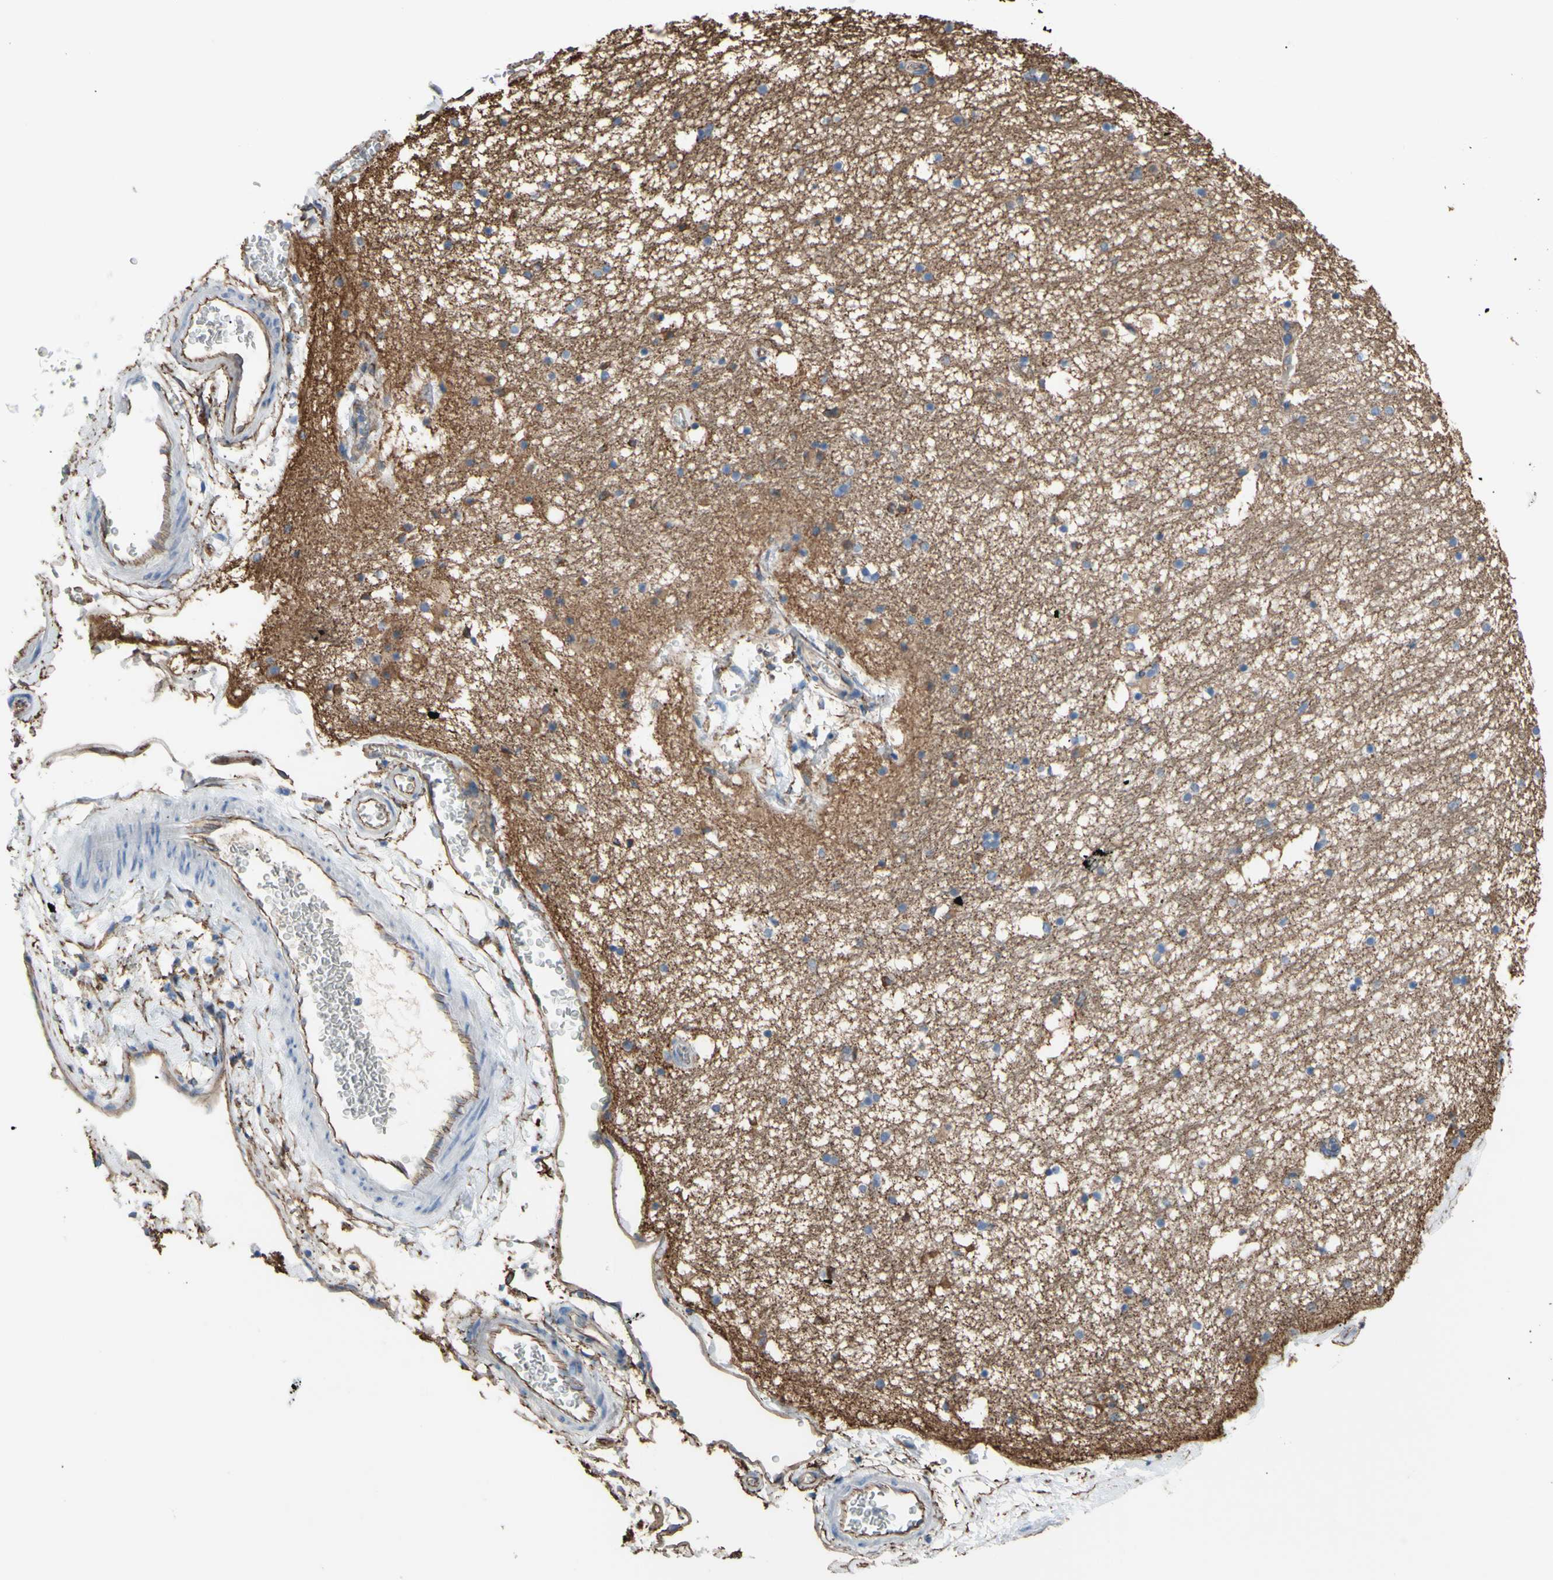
{"staining": {"intensity": "negative", "quantity": "none", "location": "none"}, "tissue": "hippocampus", "cell_type": "Glial cells", "image_type": "normal", "snomed": [{"axis": "morphology", "description": "Normal tissue, NOS"}, {"axis": "topography", "description": "Hippocampus"}], "caption": "The immunohistochemistry photomicrograph has no significant positivity in glial cells of hippocampus. (DAB IHC, high magnification).", "gene": "TPBG", "patient": {"sex": "male", "age": 45}}